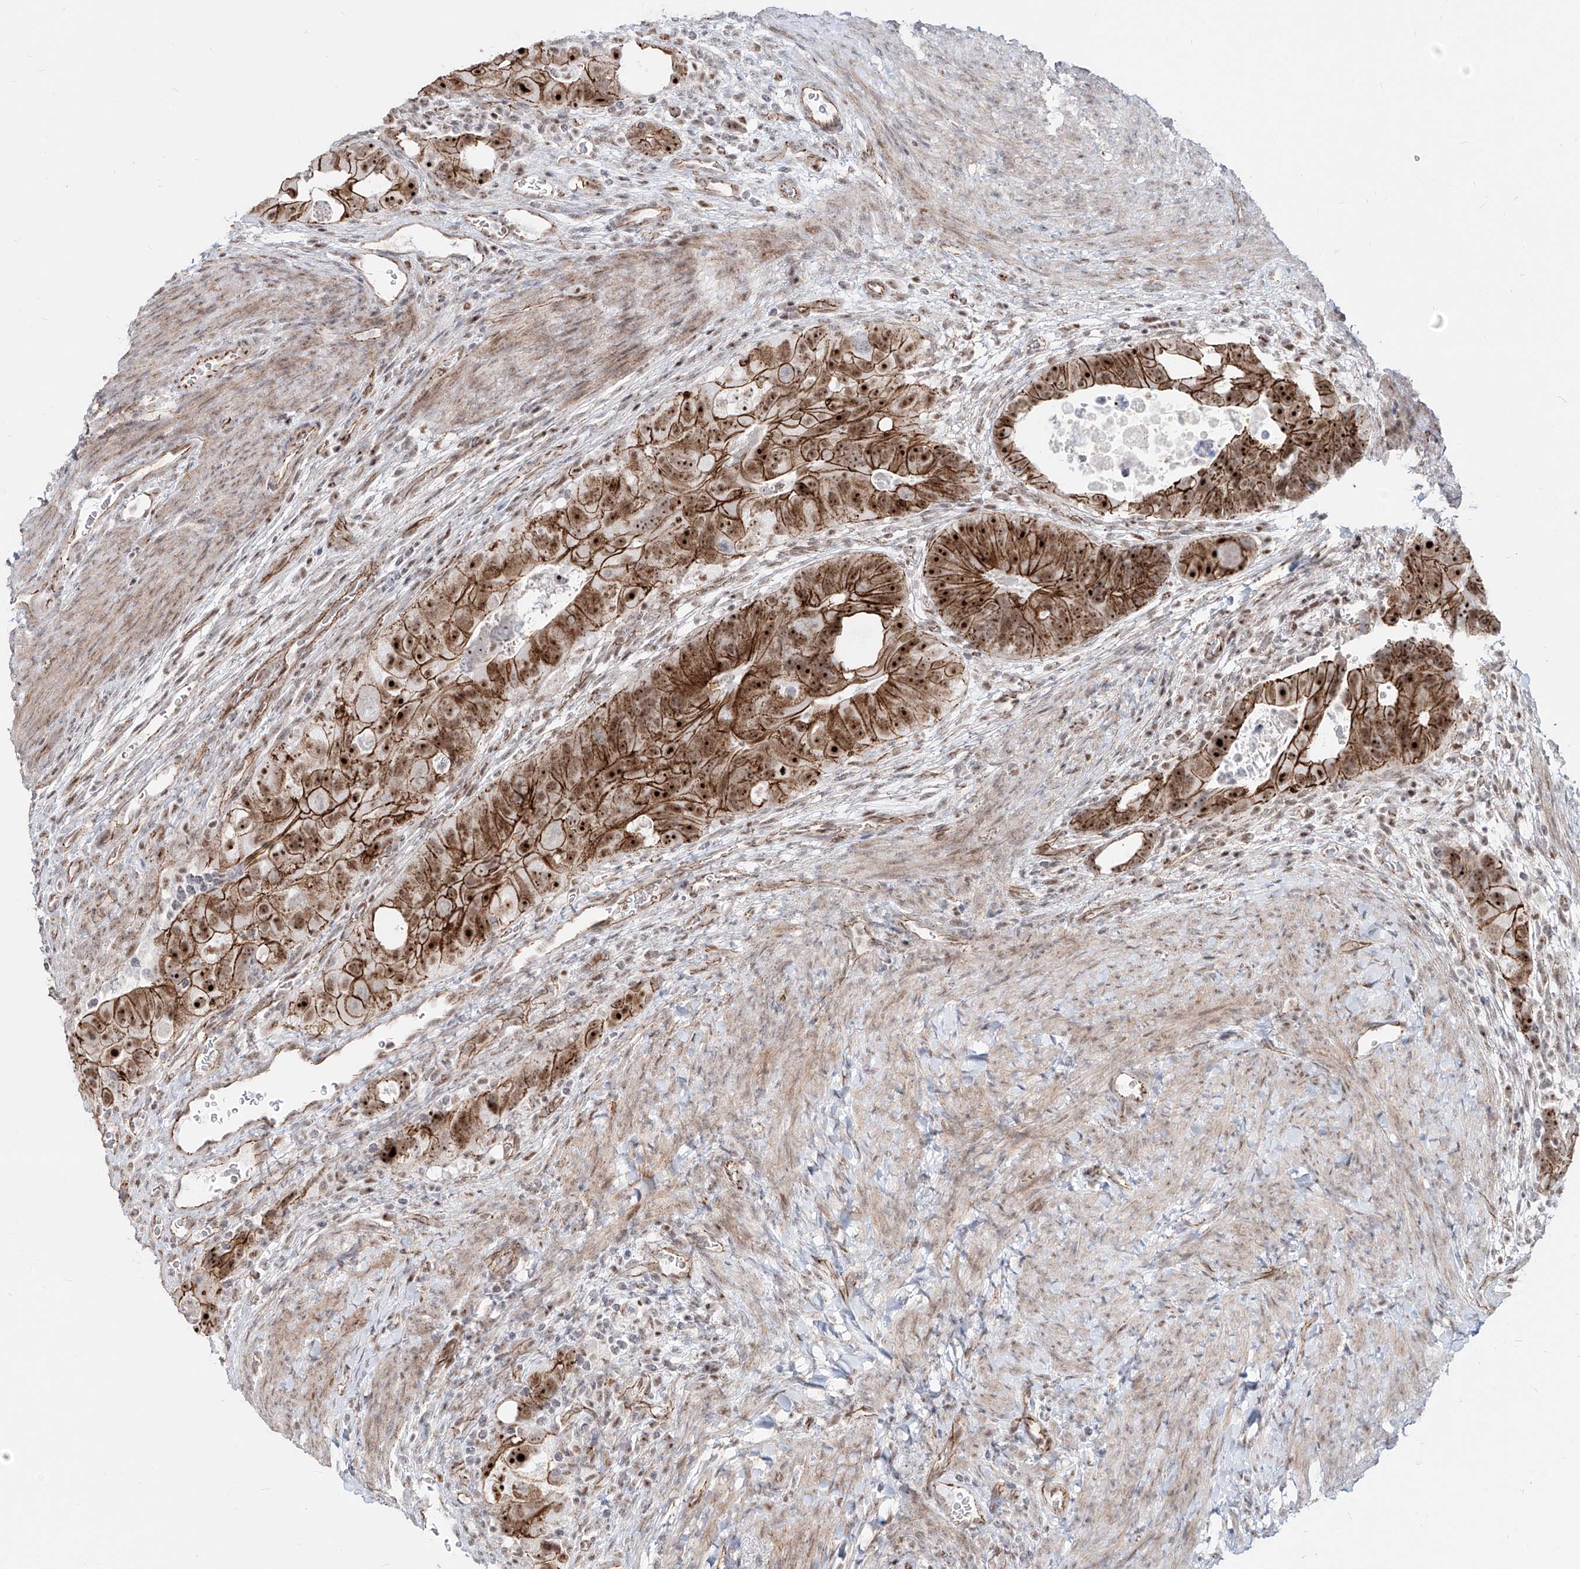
{"staining": {"intensity": "strong", "quantity": ">75%", "location": "cytoplasmic/membranous,nuclear"}, "tissue": "colorectal cancer", "cell_type": "Tumor cells", "image_type": "cancer", "snomed": [{"axis": "morphology", "description": "Adenocarcinoma, NOS"}, {"axis": "topography", "description": "Rectum"}], "caption": "Brown immunohistochemical staining in colorectal cancer (adenocarcinoma) shows strong cytoplasmic/membranous and nuclear expression in approximately >75% of tumor cells. The staining is performed using DAB (3,3'-diaminobenzidine) brown chromogen to label protein expression. The nuclei are counter-stained blue using hematoxylin.", "gene": "ZNF710", "patient": {"sex": "male", "age": 59}}